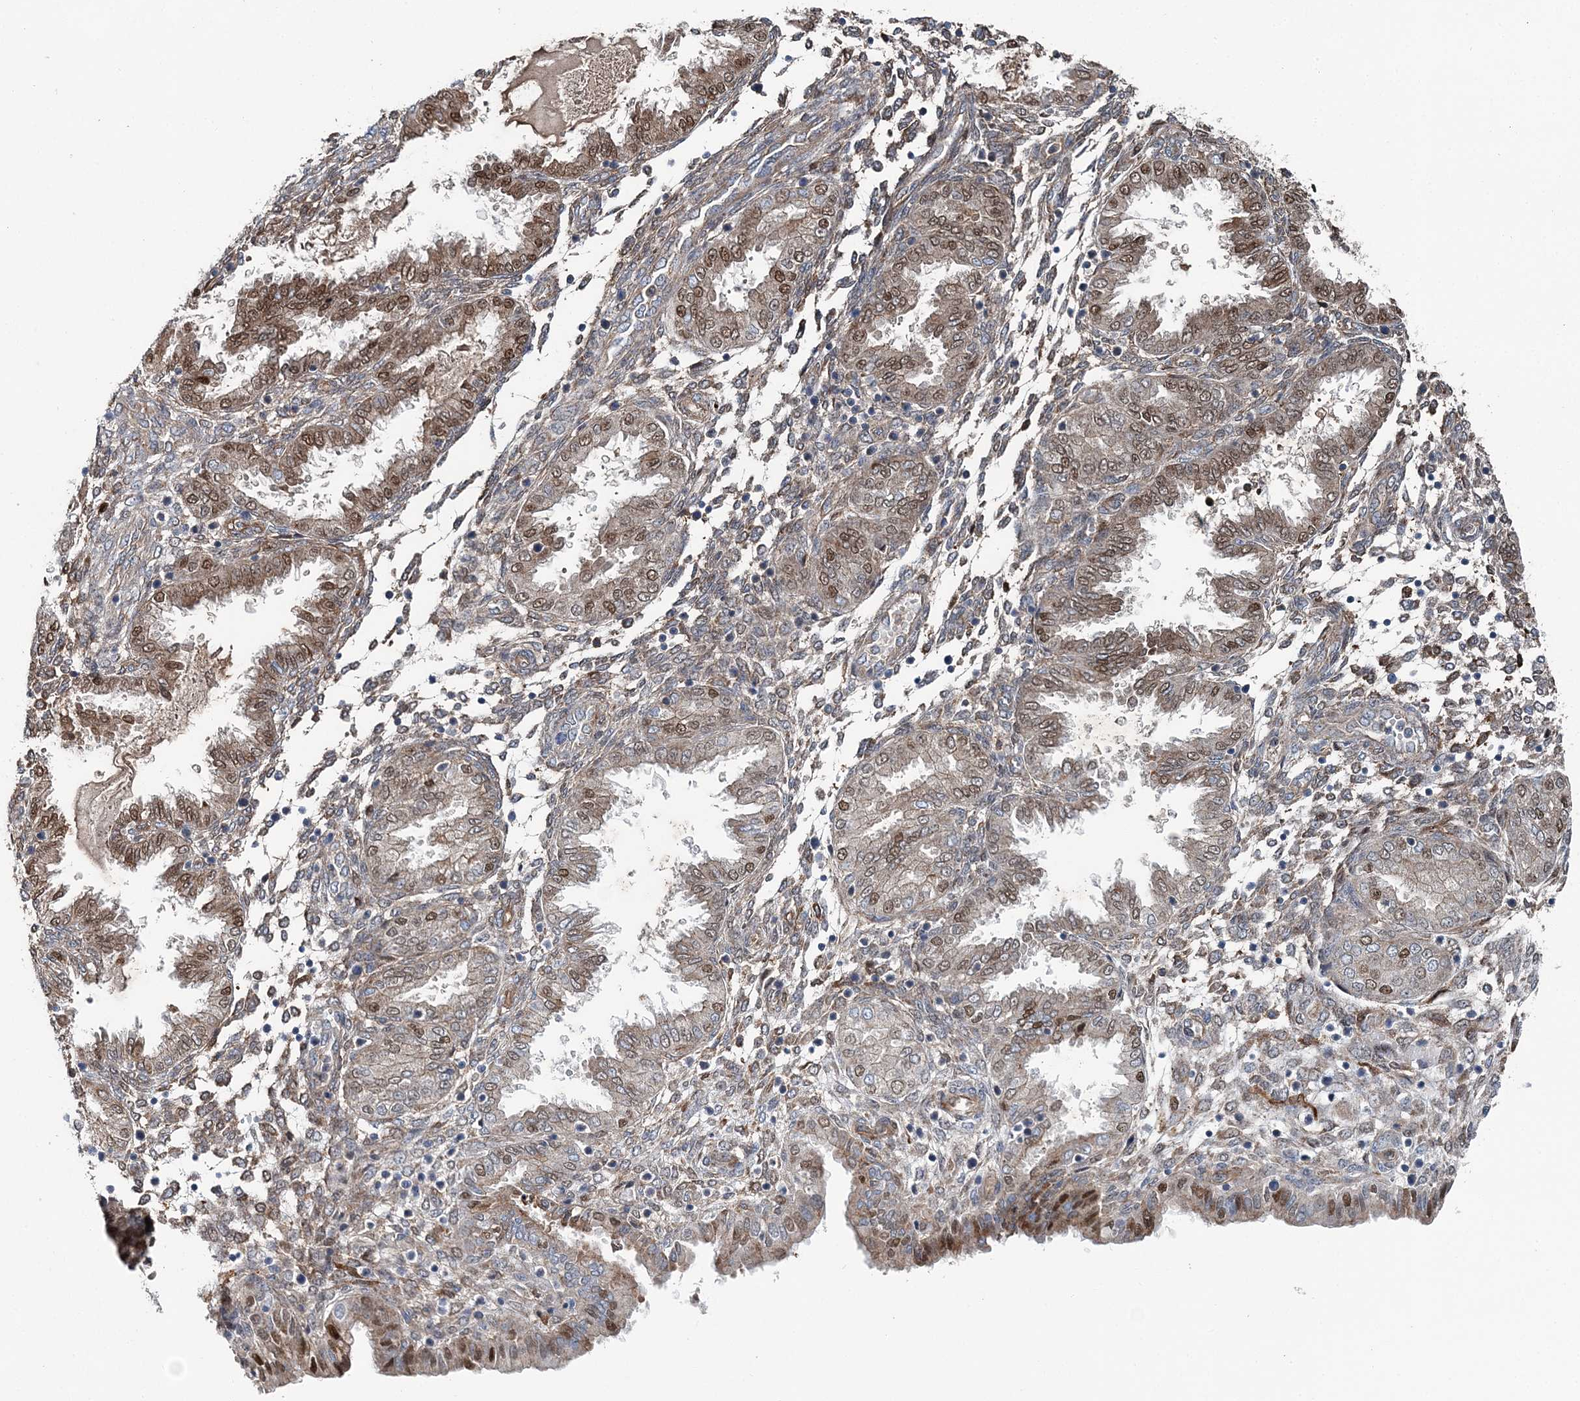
{"staining": {"intensity": "moderate", "quantity": "25%-75%", "location": "cytoplasmic/membranous"}, "tissue": "endometrium", "cell_type": "Cells in endometrial stroma", "image_type": "normal", "snomed": [{"axis": "morphology", "description": "Normal tissue, NOS"}, {"axis": "topography", "description": "Endometrium"}], "caption": "Normal endometrium was stained to show a protein in brown. There is medium levels of moderate cytoplasmic/membranous staining in approximately 25%-75% of cells in endometrial stroma. Nuclei are stained in blue.", "gene": "SPOPL", "patient": {"sex": "female", "age": 33}}